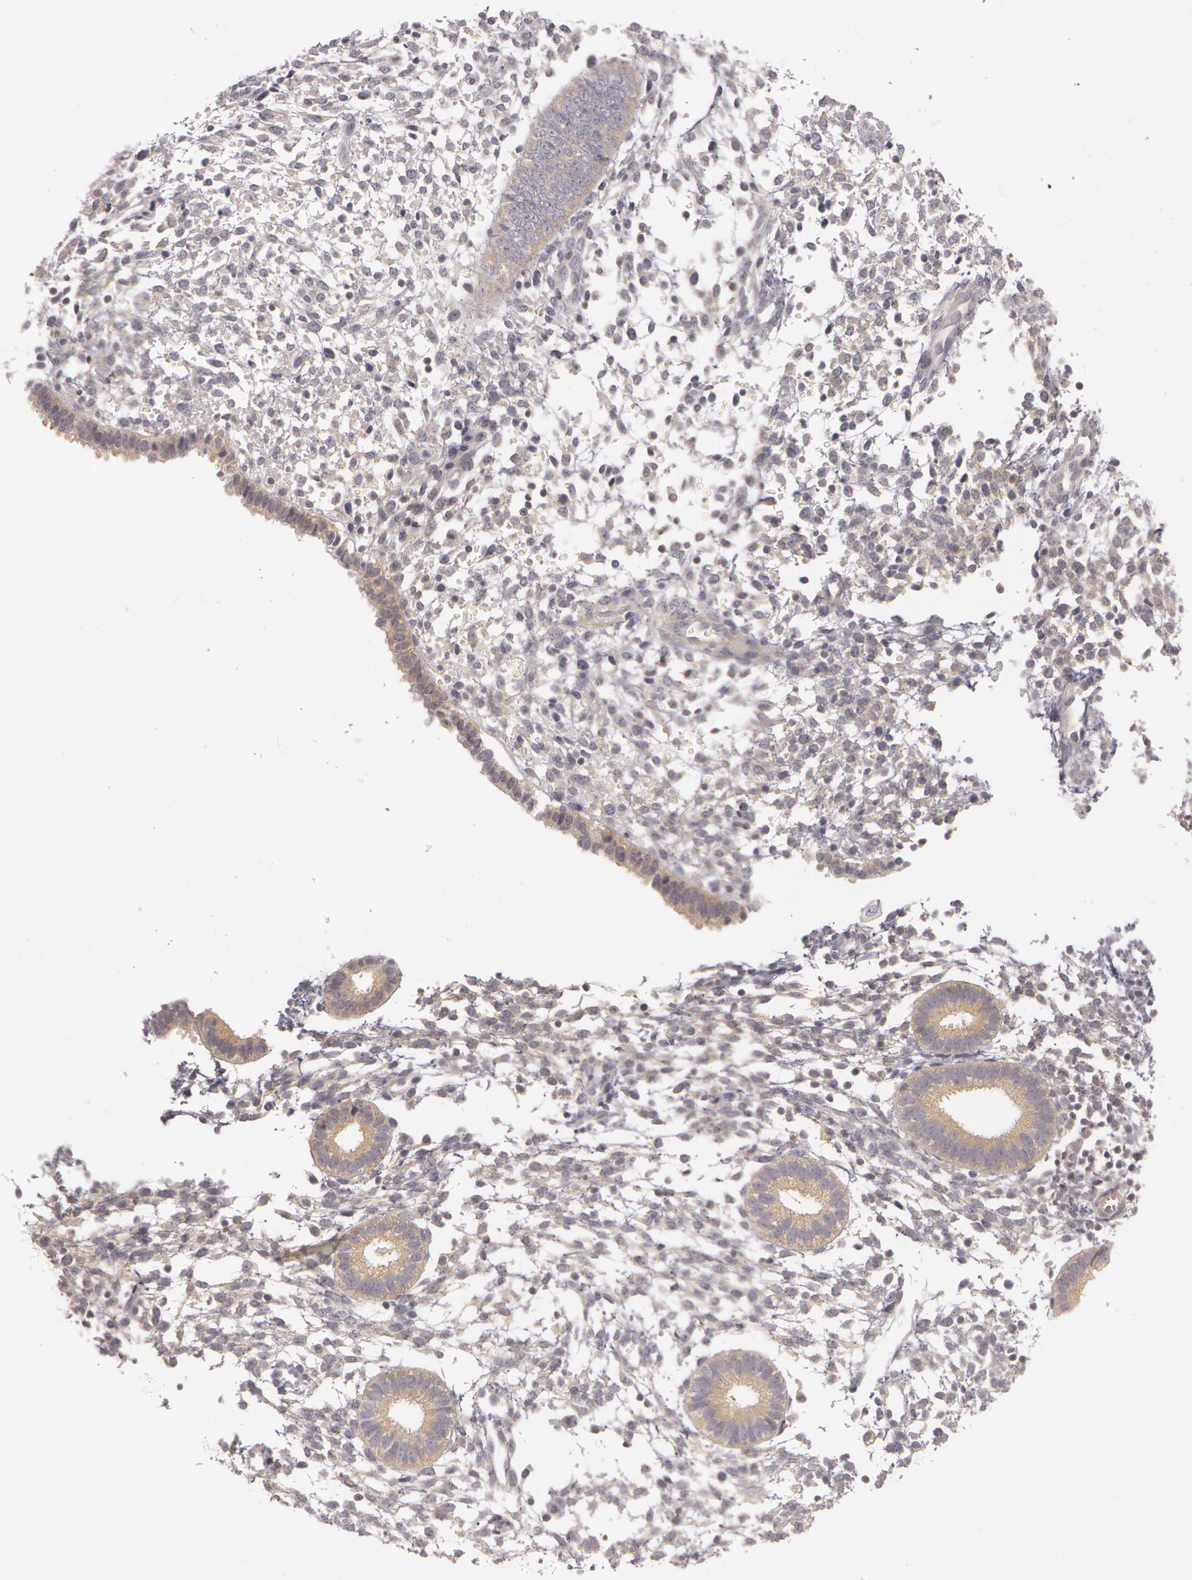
{"staining": {"intensity": "weak", "quantity": "<25%", "location": "cytoplasmic/membranous"}, "tissue": "endometrium", "cell_type": "Cells in endometrial stroma", "image_type": "normal", "snomed": [{"axis": "morphology", "description": "Normal tissue, NOS"}, {"axis": "topography", "description": "Endometrium"}], "caption": "Normal endometrium was stained to show a protein in brown. There is no significant staining in cells in endometrial stroma. Nuclei are stained in blue.", "gene": "RALGAPA1", "patient": {"sex": "female", "age": 35}}